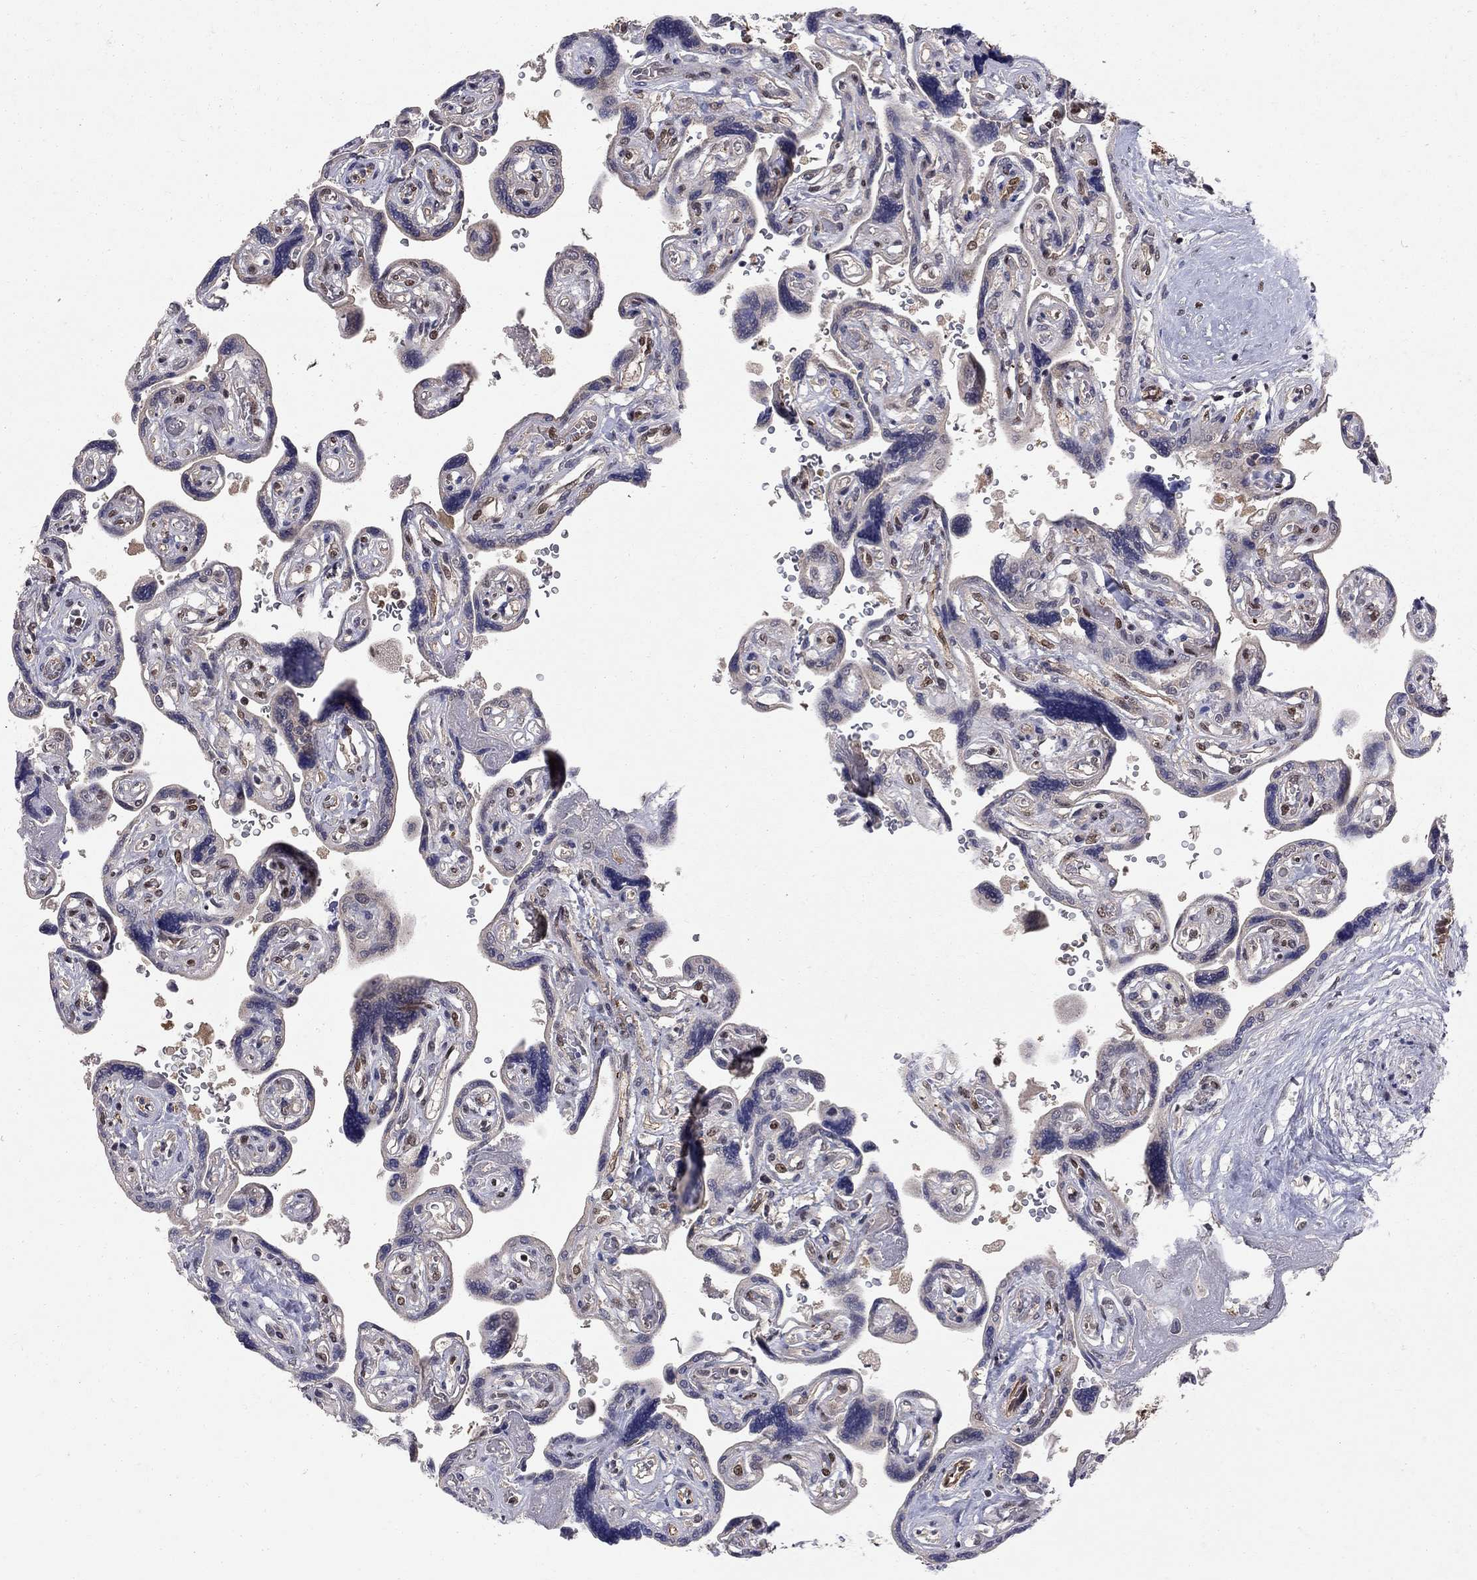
{"staining": {"intensity": "strong", "quantity": ">75%", "location": "nuclear"}, "tissue": "placenta", "cell_type": "Decidual cells", "image_type": "normal", "snomed": [{"axis": "morphology", "description": "Normal tissue, NOS"}, {"axis": "topography", "description": "Placenta"}], "caption": "Immunohistochemical staining of unremarkable human placenta reveals >75% levels of strong nuclear protein staining in approximately >75% of decidual cells. The protein is shown in brown color, while the nuclei are stained blue.", "gene": "SAP30L", "patient": {"sex": "female", "age": 32}}